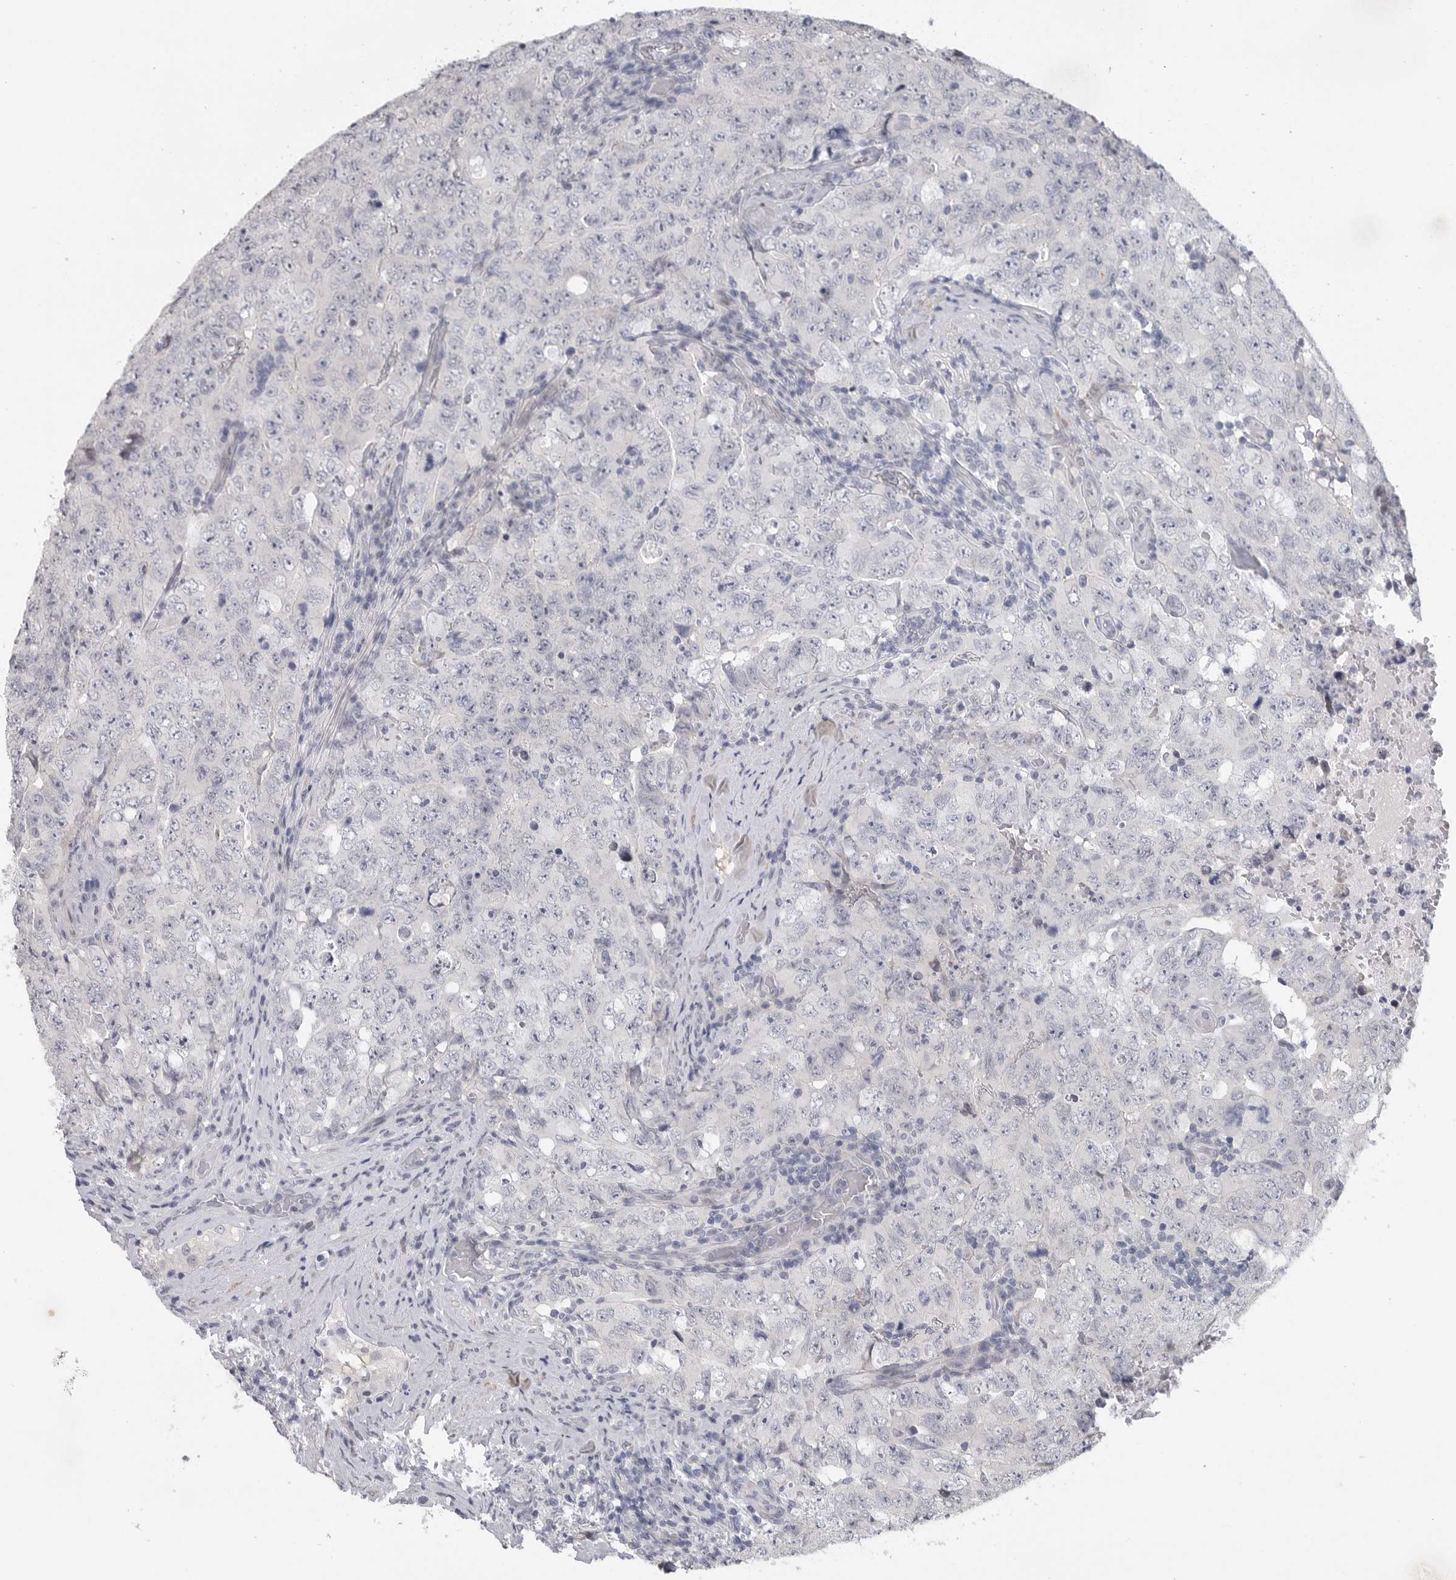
{"staining": {"intensity": "negative", "quantity": "none", "location": "none"}, "tissue": "testis cancer", "cell_type": "Tumor cells", "image_type": "cancer", "snomed": [{"axis": "morphology", "description": "Carcinoma, Embryonal, NOS"}, {"axis": "topography", "description": "Testis"}], "caption": "High power microscopy histopathology image of an IHC histopathology image of testis cancer, revealing no significant positivity in tumor cells. (Brightfield microscopy of DAB (3,3'-diaminobenzidine) immunohistochemistry (IHC) at high magnification).", "gene": "TNR", "patient": {"sex": "male", "age": 26}}